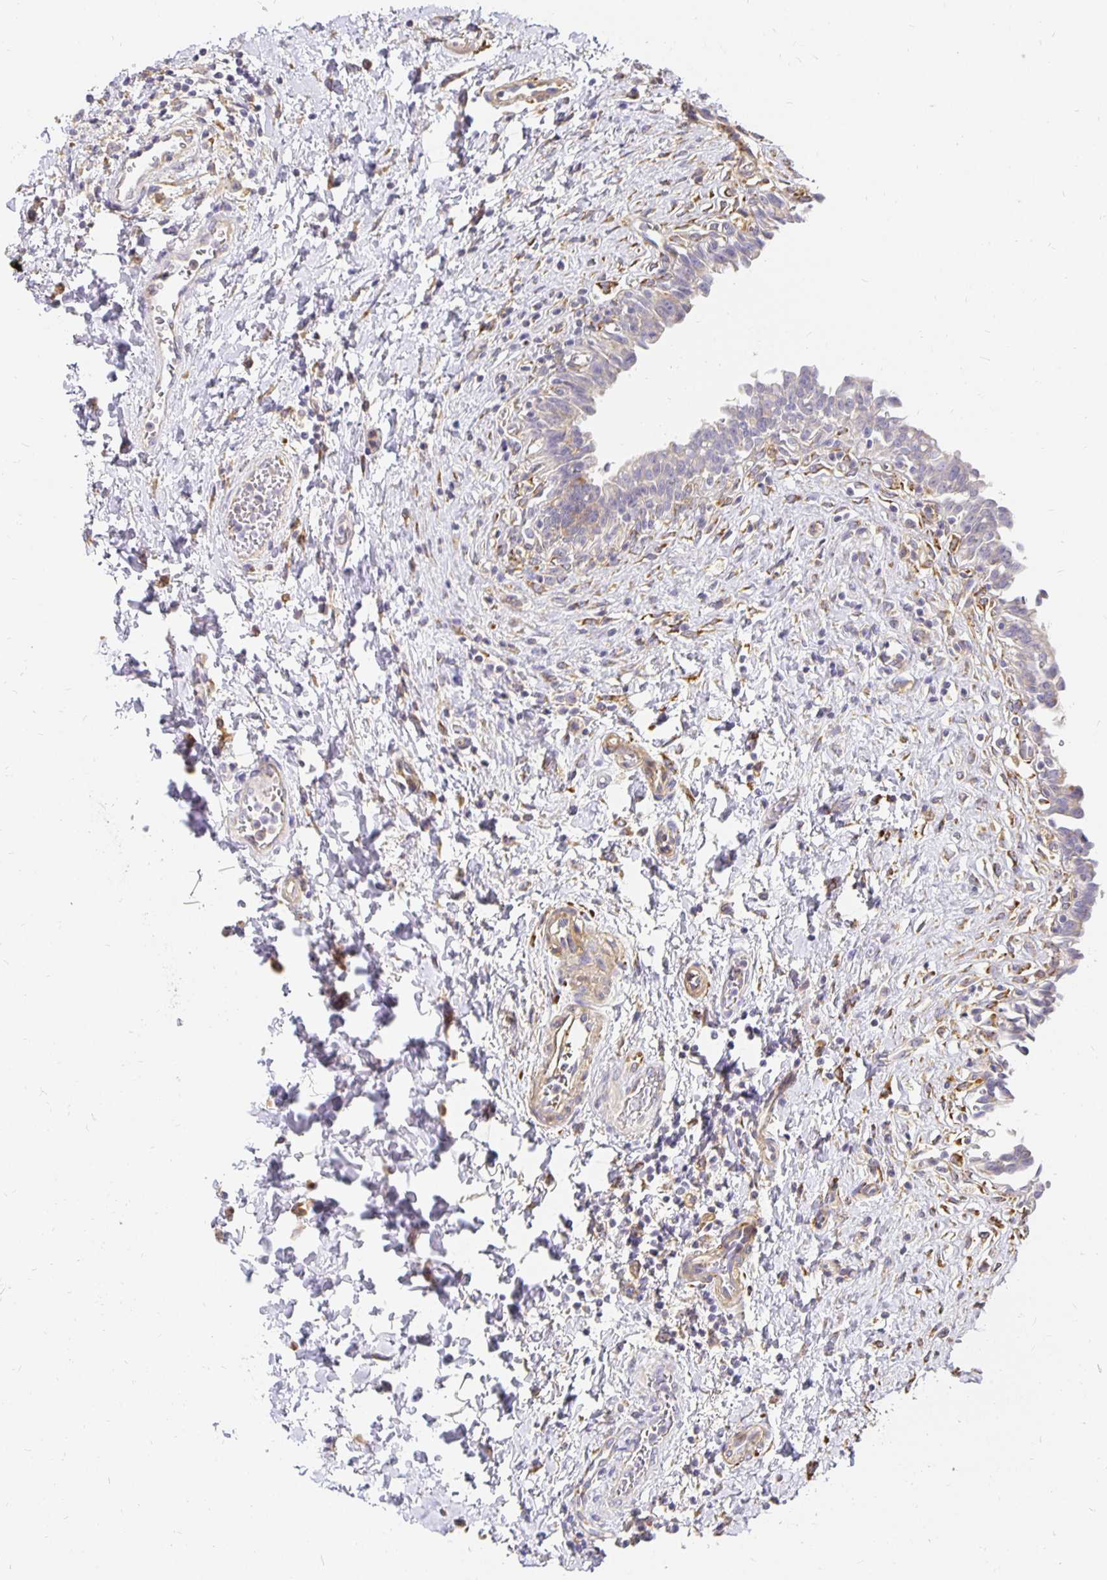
{"staining": {"intensity": "negative", "quantity": "none", "location": "none"}, "tissue": "urinary bladder", "cell_type": "Urothelial cells", "image_type": "normal", "snomed": [{"axis": "morphology", "description": "Normal tissue, NOS"}, {"axis": "topography", "description": "Urinary bladder"}], "caption": "This image is of unremarkable urinary bladder stained with immunohistochemistry (IHC) to label a protein in brown with the nuclei are counter-stained blue. There is no positivity in urothelial cells. (DAB (3,3'-diaminobenzidine) IHC with hematoxylin counter stain).", "gene": "PLOD1", "patient": {"sex": "male", "age": 37}}